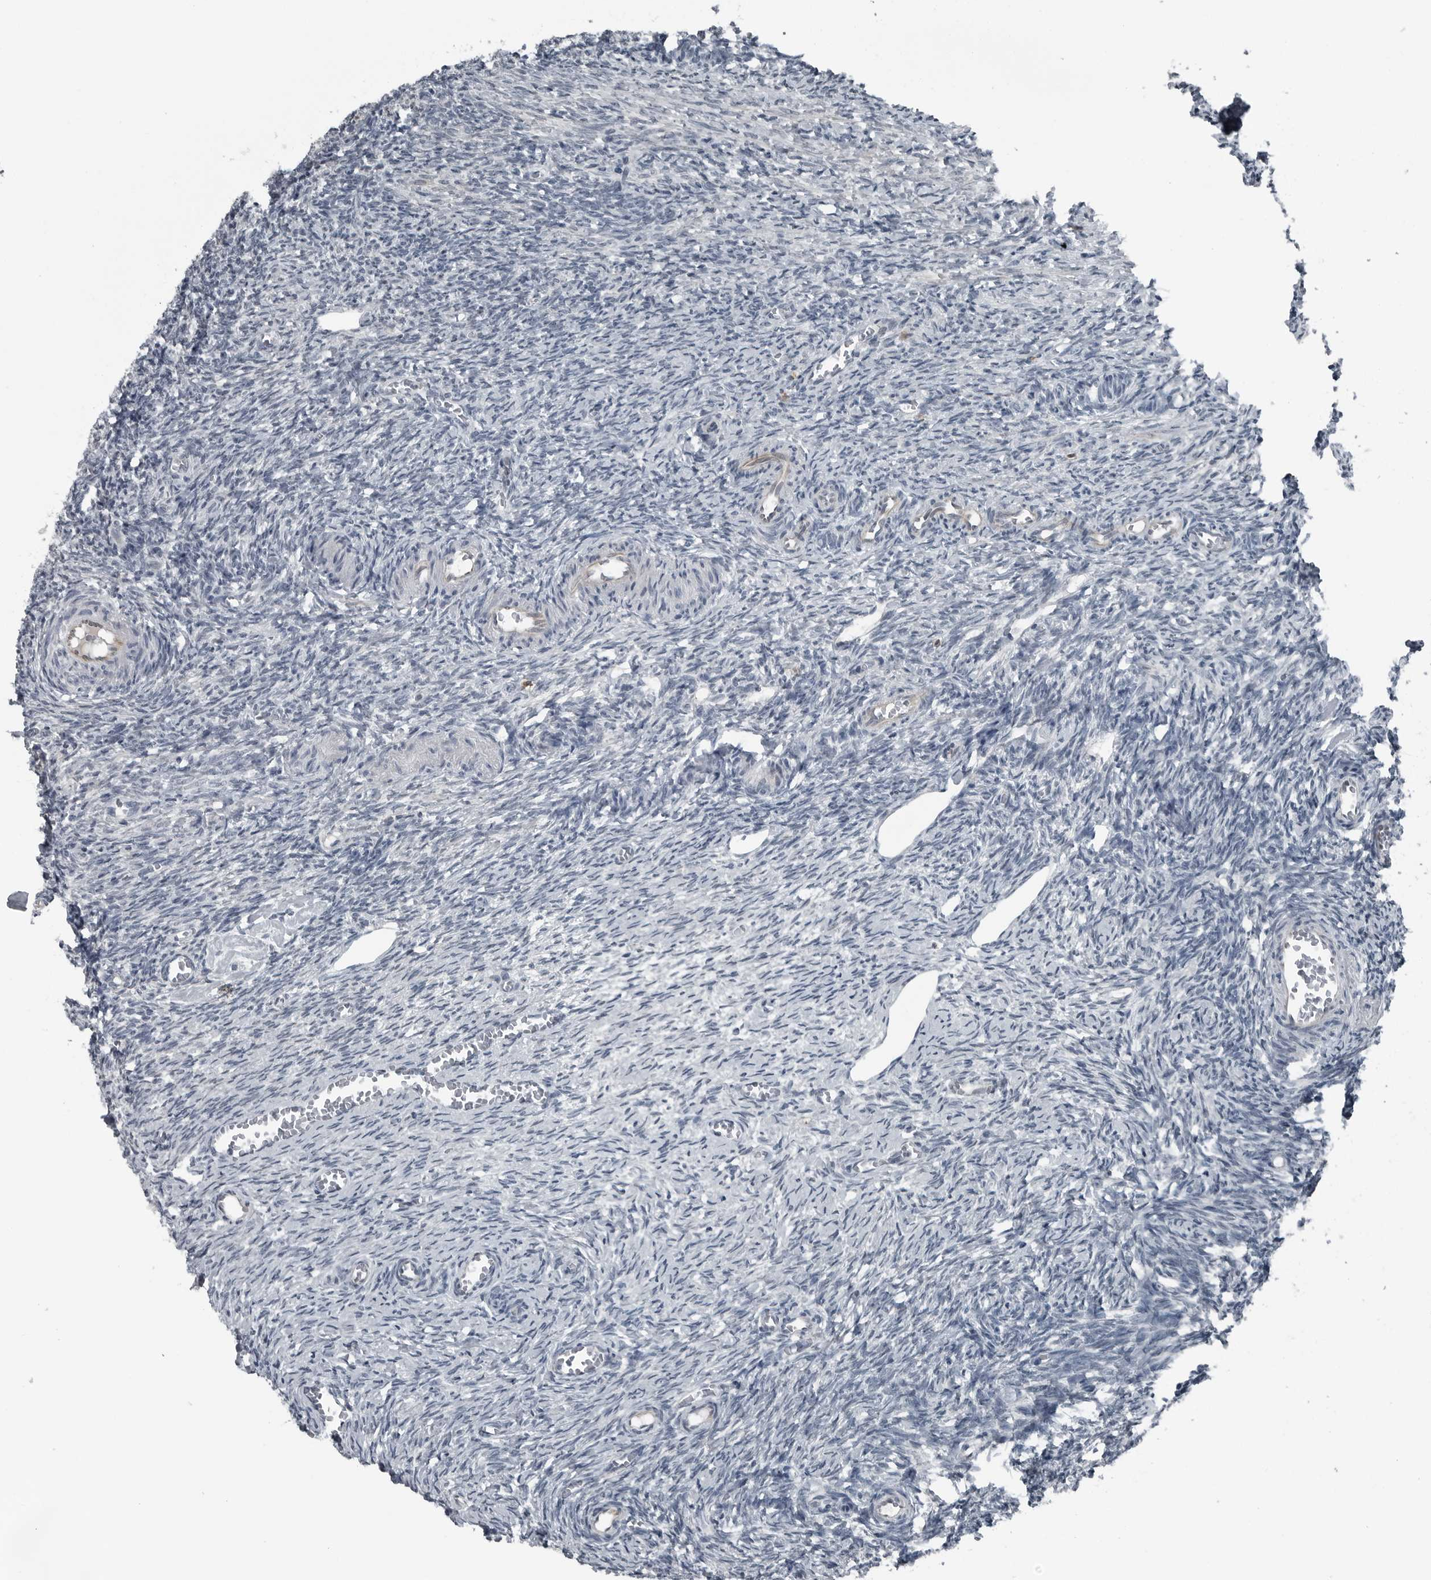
{"staining": {"intensity": "negative", "quantity": "none", "location": "none"}, "tissue": "ovary", "cell_type": "Ovarian stroma cells", "image_type": "normal", "snomed": [{"axis": "morphology", "description": "Normal tissue, NOS"}, {"axis": "topography", "description": "Ovary"}], "caption": "Immunohistochemistry (IHC) histopathology image of unremarkable ovary: ovary stained with DAB (3,3'-diaminobenzidine) demonstrates no significant protein expression in ovarian stroma cells. The staining is performed using DAB (3,3'-diaminobenzidine) brown chromogen with nuclei counter-stained in using hematoxylin.", "gene": "GAK", "patient": {"sex": "female", "age": 27}}